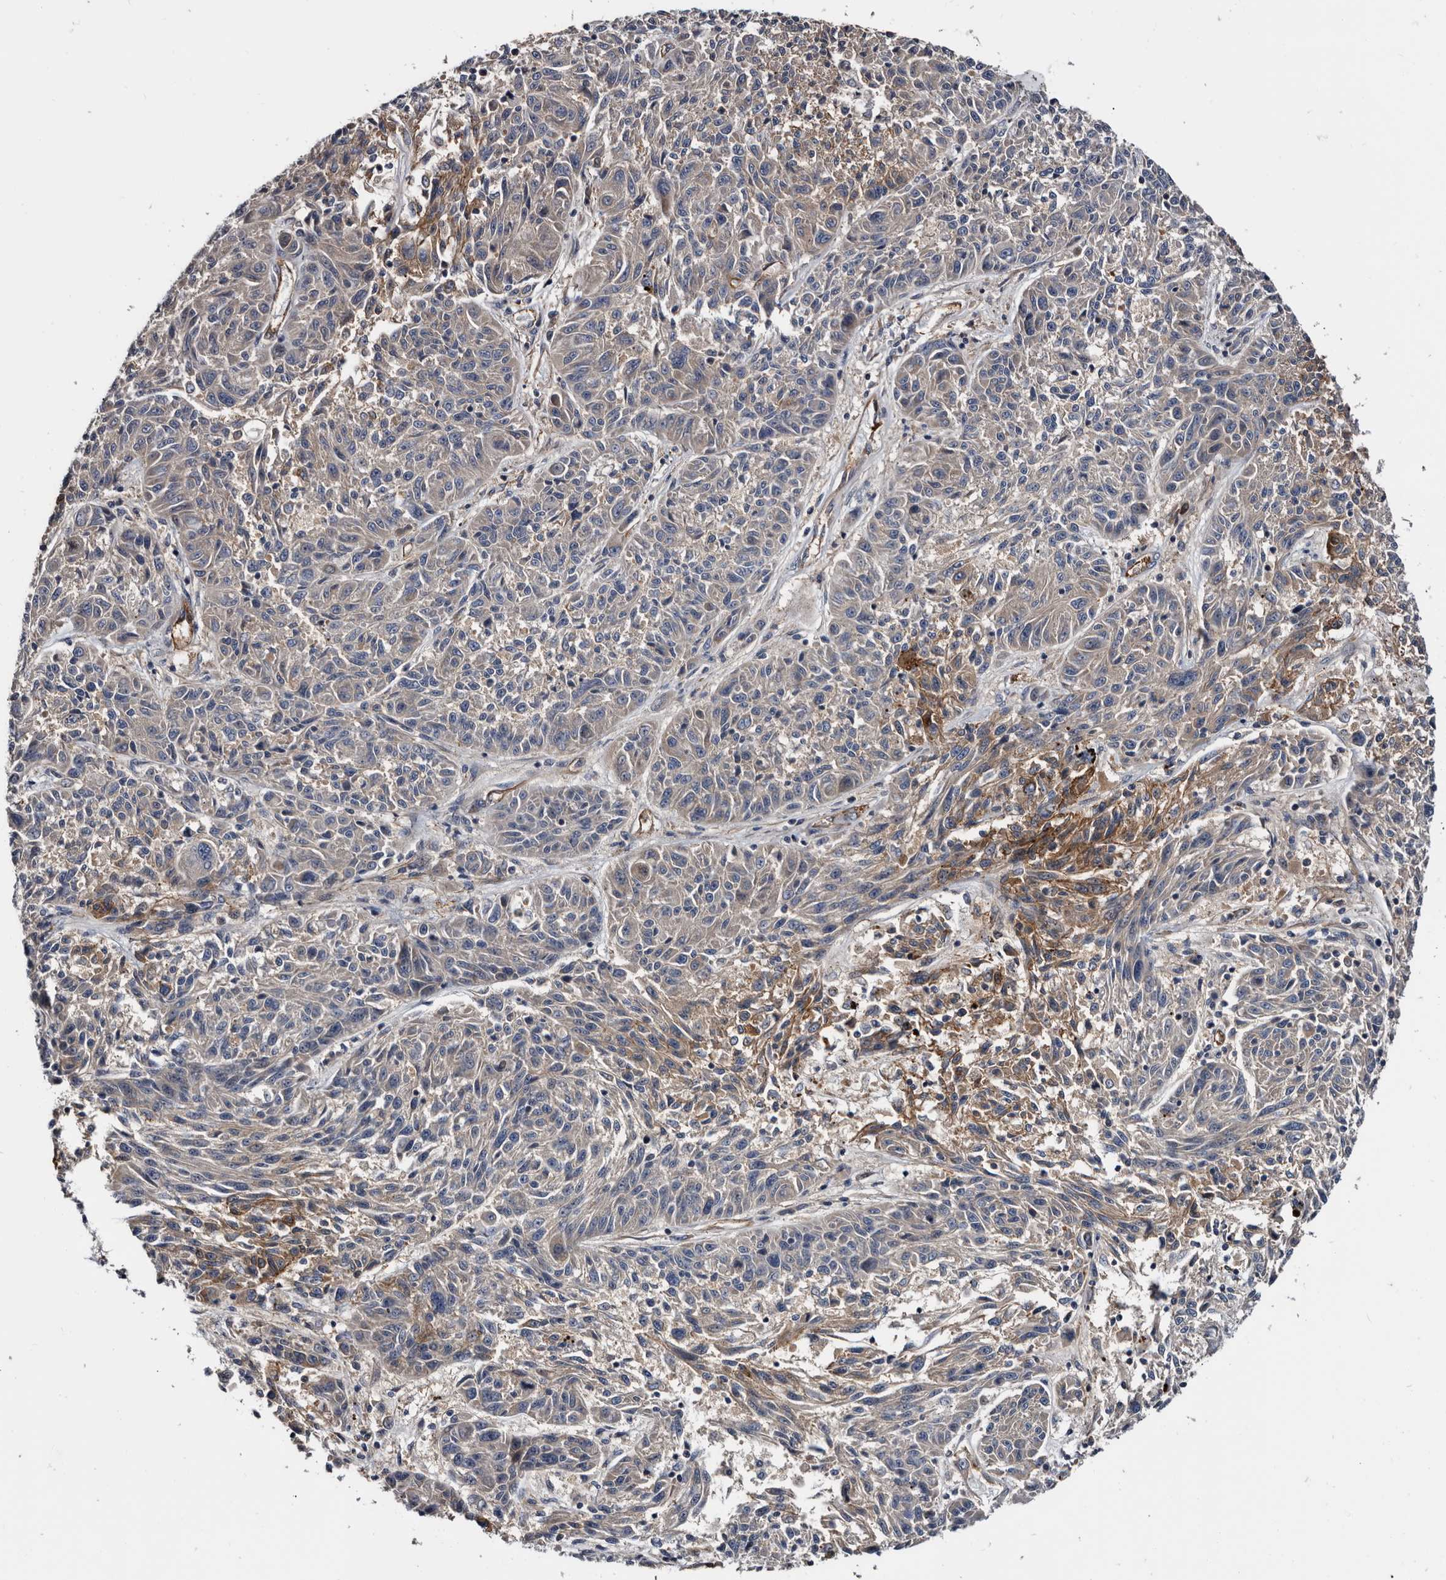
{"staining": {"intensity": "moderate", "quantity": "<25%", "location": "cytoplasmic/membranous"}, "tissue": "melanoma", "cell_type": "Tumor cells", "image_type": "cancer", "snomed": [{"axis": "morphology", "description": "Malignant melanoma, NOS"}, {"axis": "topography", "description": "Skin"}], "caption": "IHC micrograph of neoplastic tissue: human malignant melanoma stained using IHC reveals low levels of moderate protein expression localized specifically in the cytoplasmic/membranous of tumor cells, appearing as a cytoplasmic/membranous brown color.", "gene": "TSPAN17", "patient": {"sex": "male", "age": 53}}